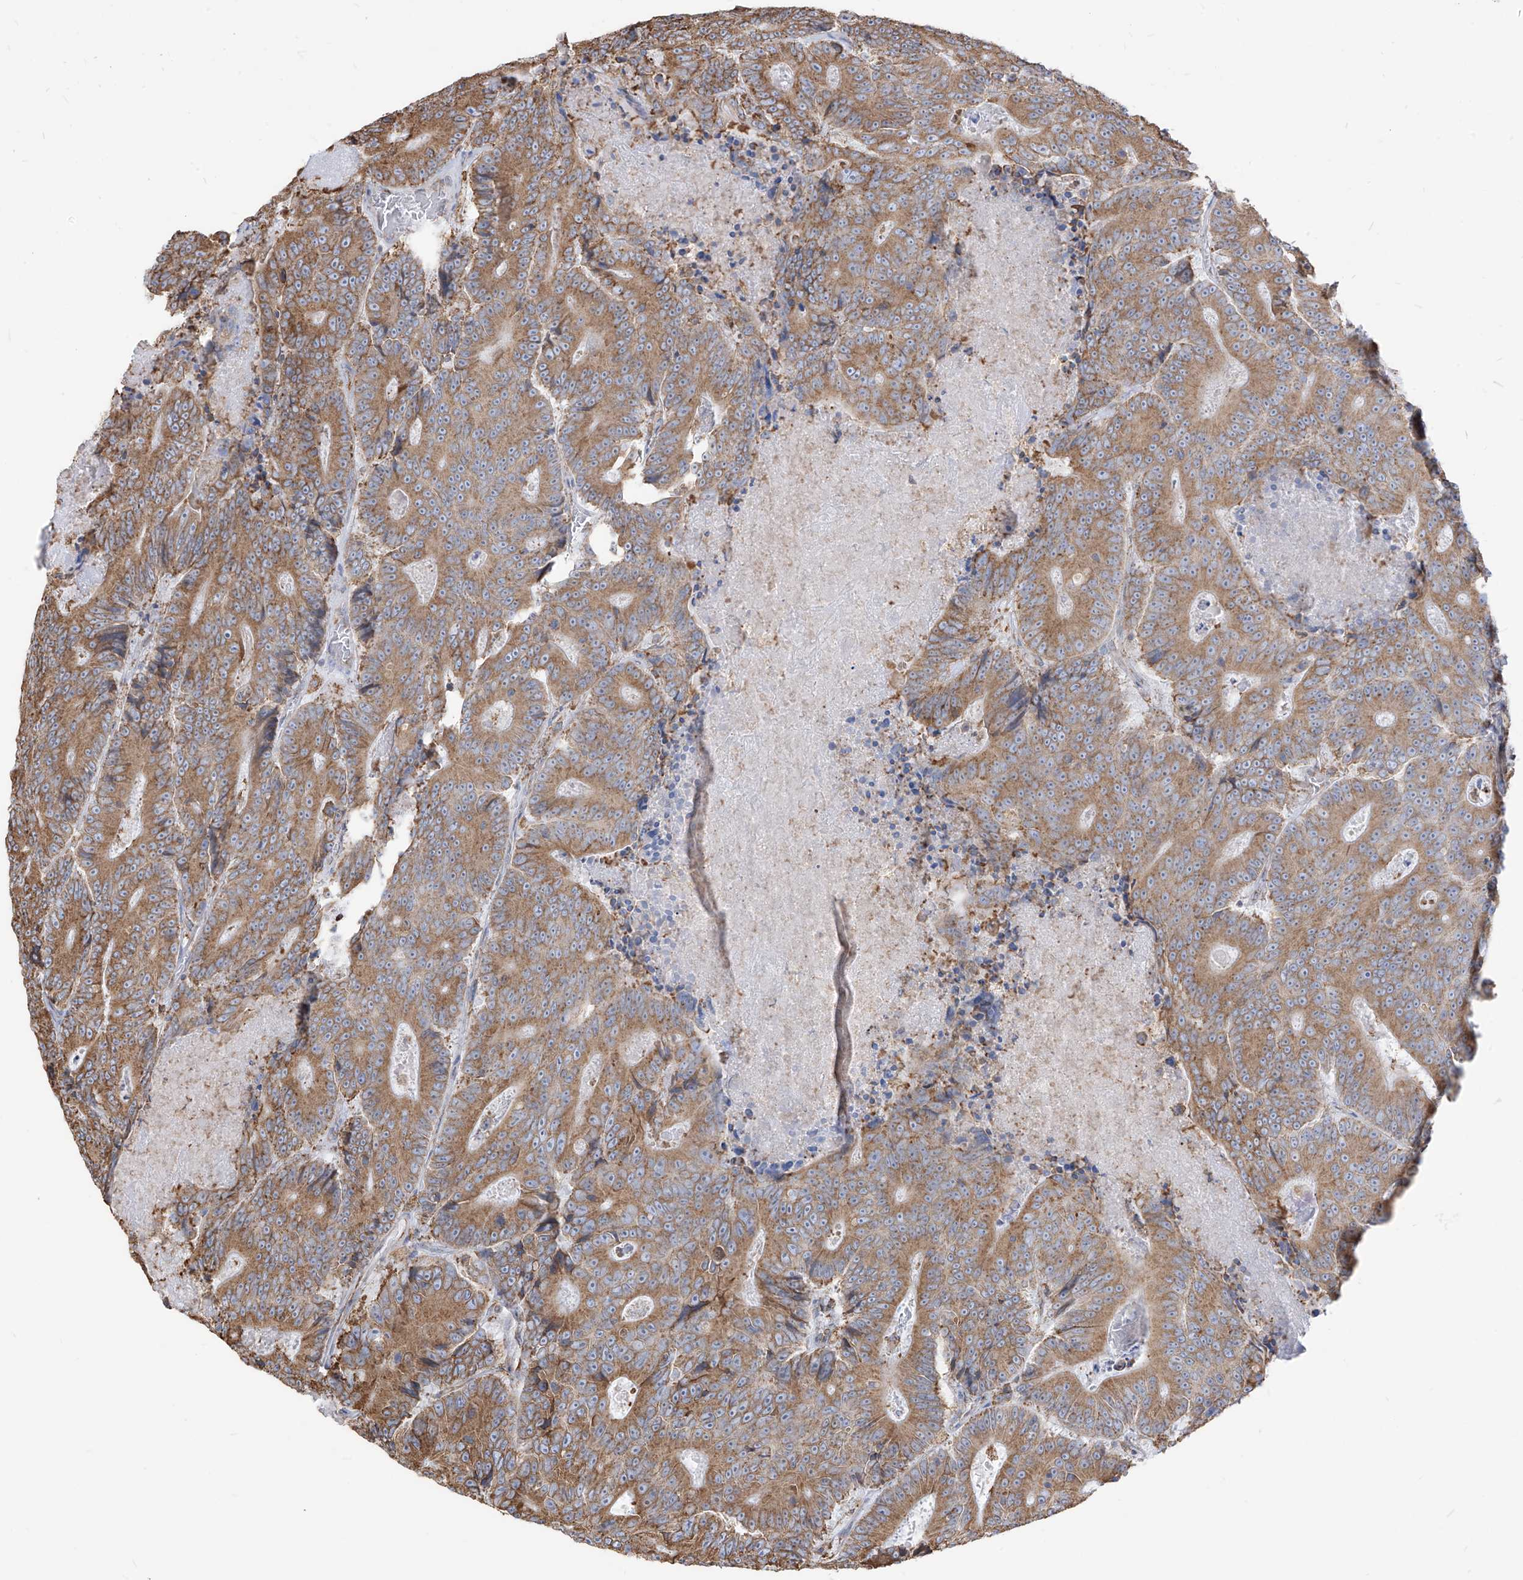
{"staining": {"intensity": "moderate", "quantity": ">75%", "location": "cytoplasmic/membranous"}, "tissue": "colorectal cancer", "cell_type": "Tumor cells", "image_type": "cancer", "snomed": [{"axis": "morphology", "description": "Adenocarcinoma, NOS"}, {"axis": "topography", "description": "Colon"}], "caption": "A micrograph of human colorectal adenocarcinoma stained for a protein demonstrates moderate cytoplasmic/membranous brown staining in tumor cells.", "gene": "PDIA6", "patient": {"sex": "male", "age": 83}}